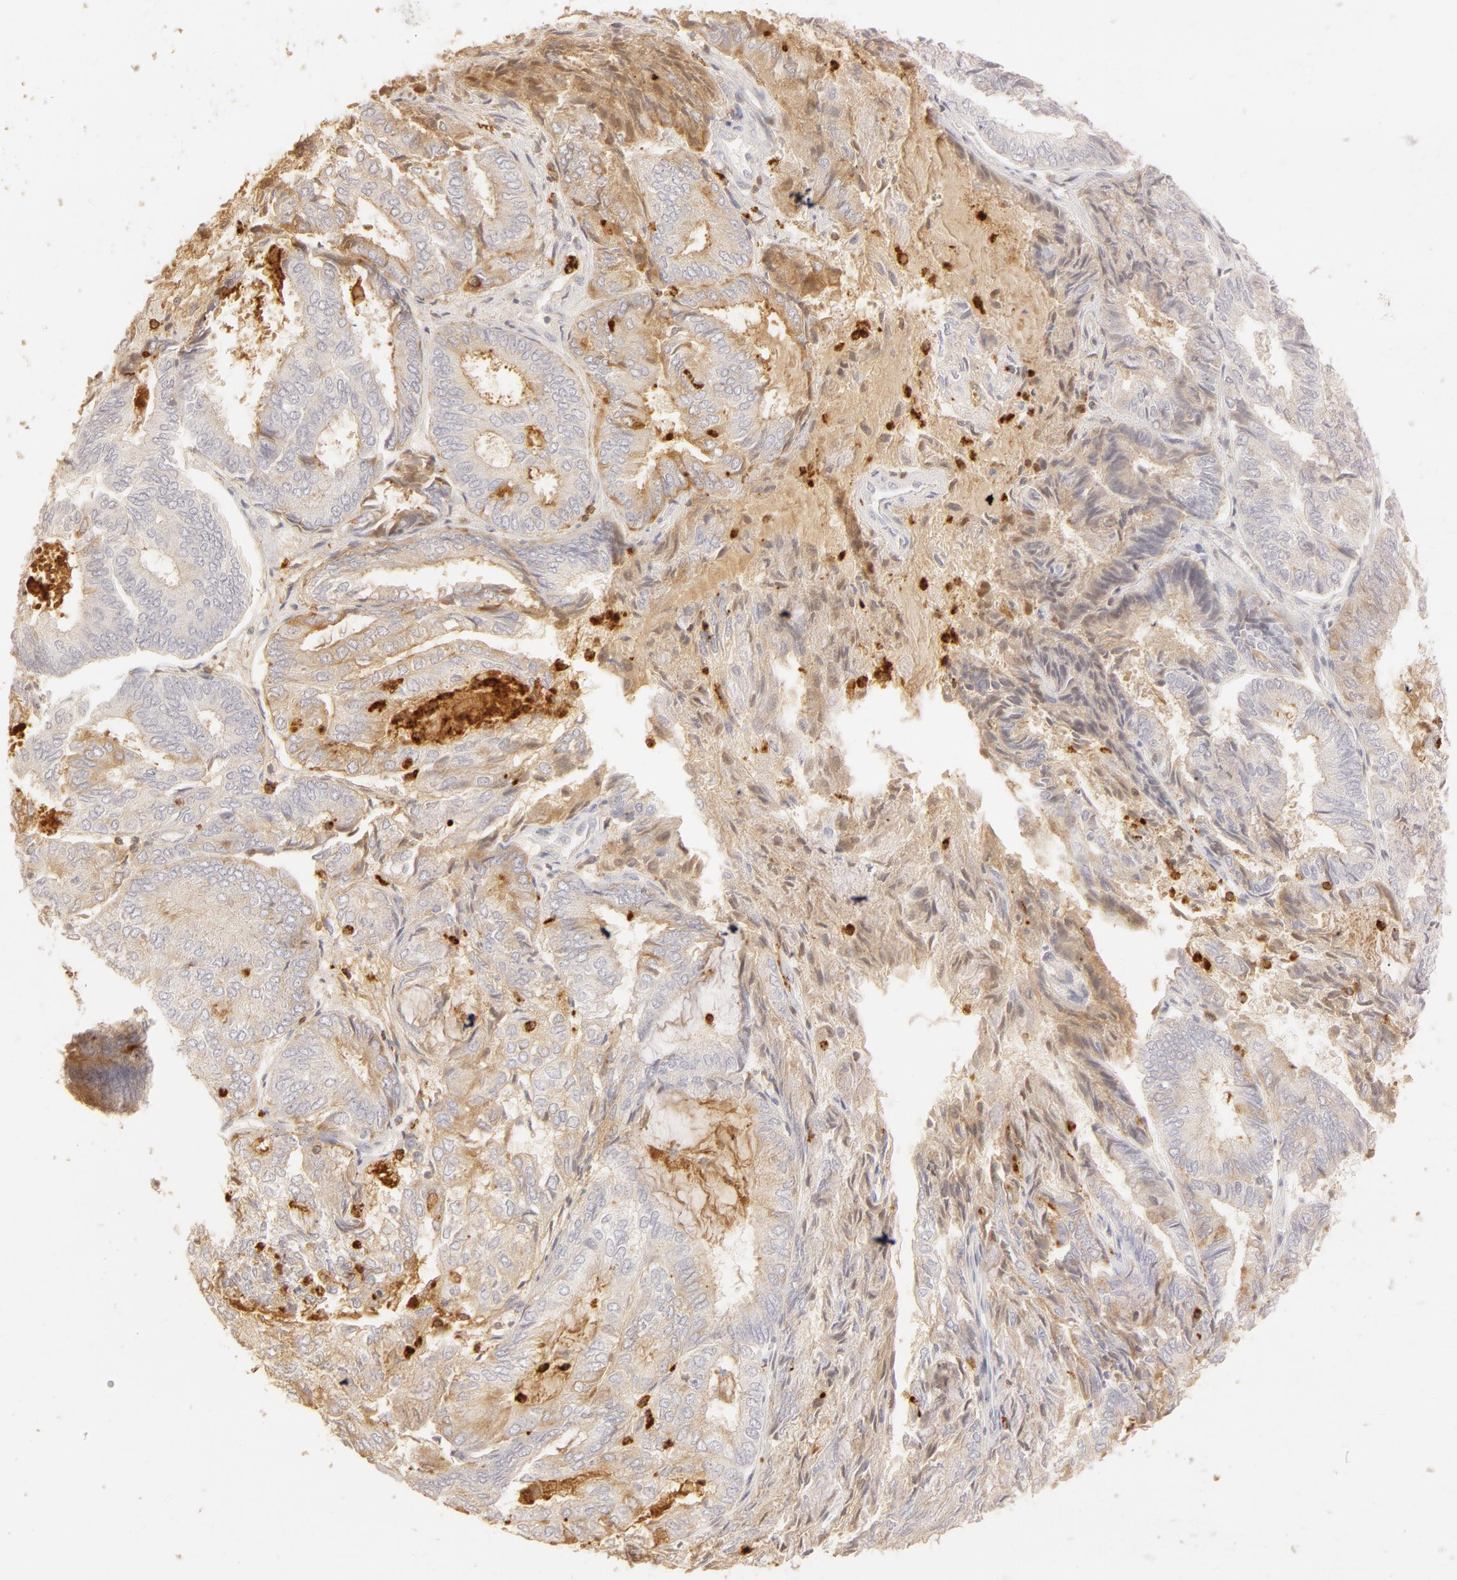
{"staining": {"intensity": "weak", "quantity": "<25%", "location": "cytoplasmic/membranous"}, "tissue": "endometrial cancer", "cell_type": "Tumor cells", "image_type": "cancer", "snomed": [{"axis": "morphology", "description": "Adenocarcinoma, NOS"}, {"axis": "topography", "description": "Endometrium"}], "caption": "There is no significant staining in tumor cells of endometrial cancer (adenocarcinoma). (Brightfield microscopy of DAB immunohistochemistry (IHC) at high magnification).", "gene": "C1R", "patient": {"sex": "female", "age": 59}}